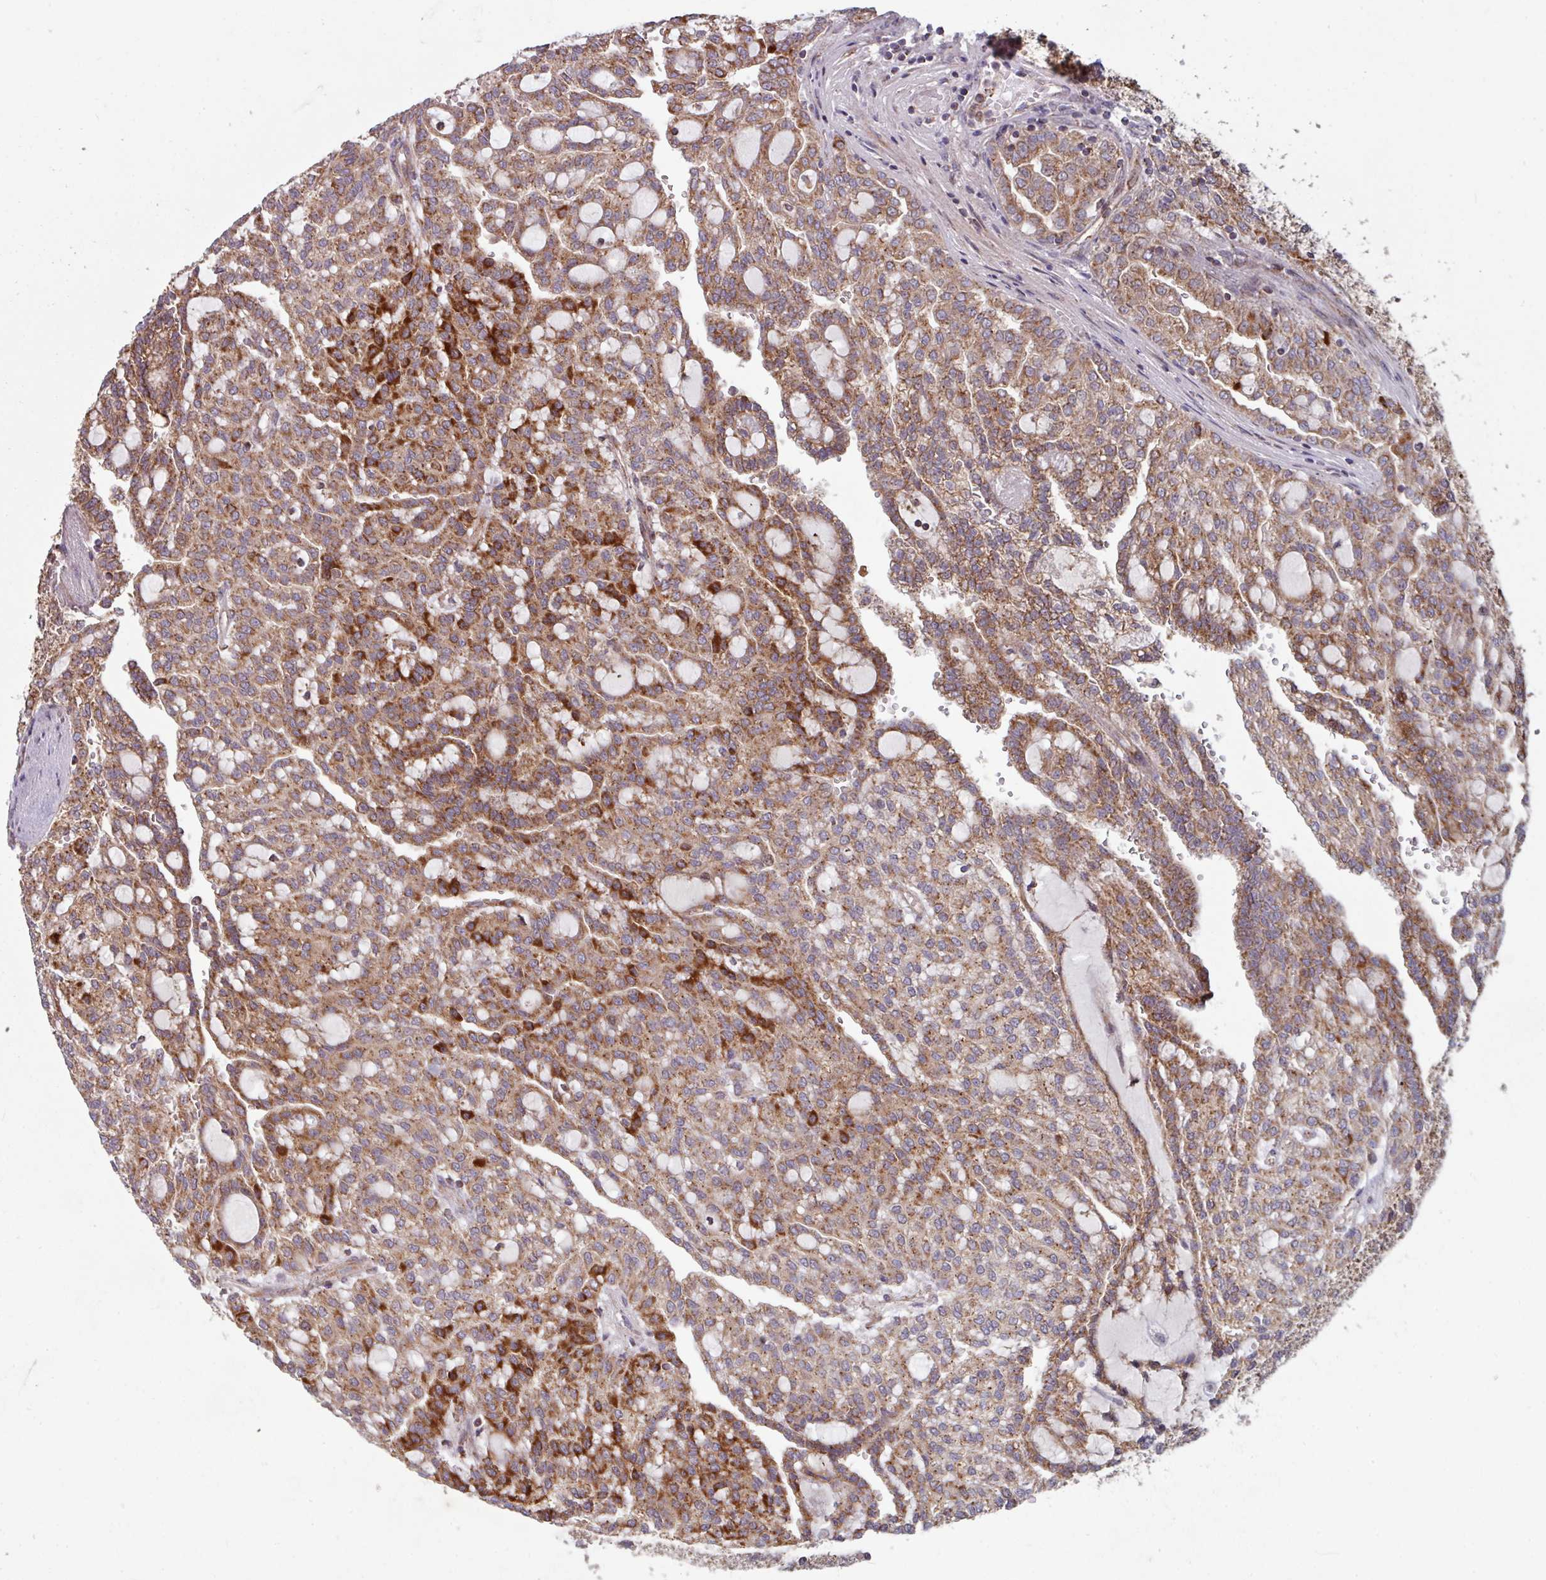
{"staining": {"intensity": "strong", "quantity": ">75%", "location": "cytoplasmic/membranous"}, "tissue": "renal cancer", "cell_type": "Tumor cells", "image_type": "cancer", "snomed": [{"axis": "morphology", "description": "Adenocarcinoma, NOS"}, {"axis": "topography", "description": "Kidney"}], "caption": "The histopathology image demonstrates a brown stain indicating the presence of a protein in the cytoplasmic/membranous of tumor cells in renal adenocarcinoma.", "gene": "COX7C", "patient": {"sex": "male", "age": 63}}